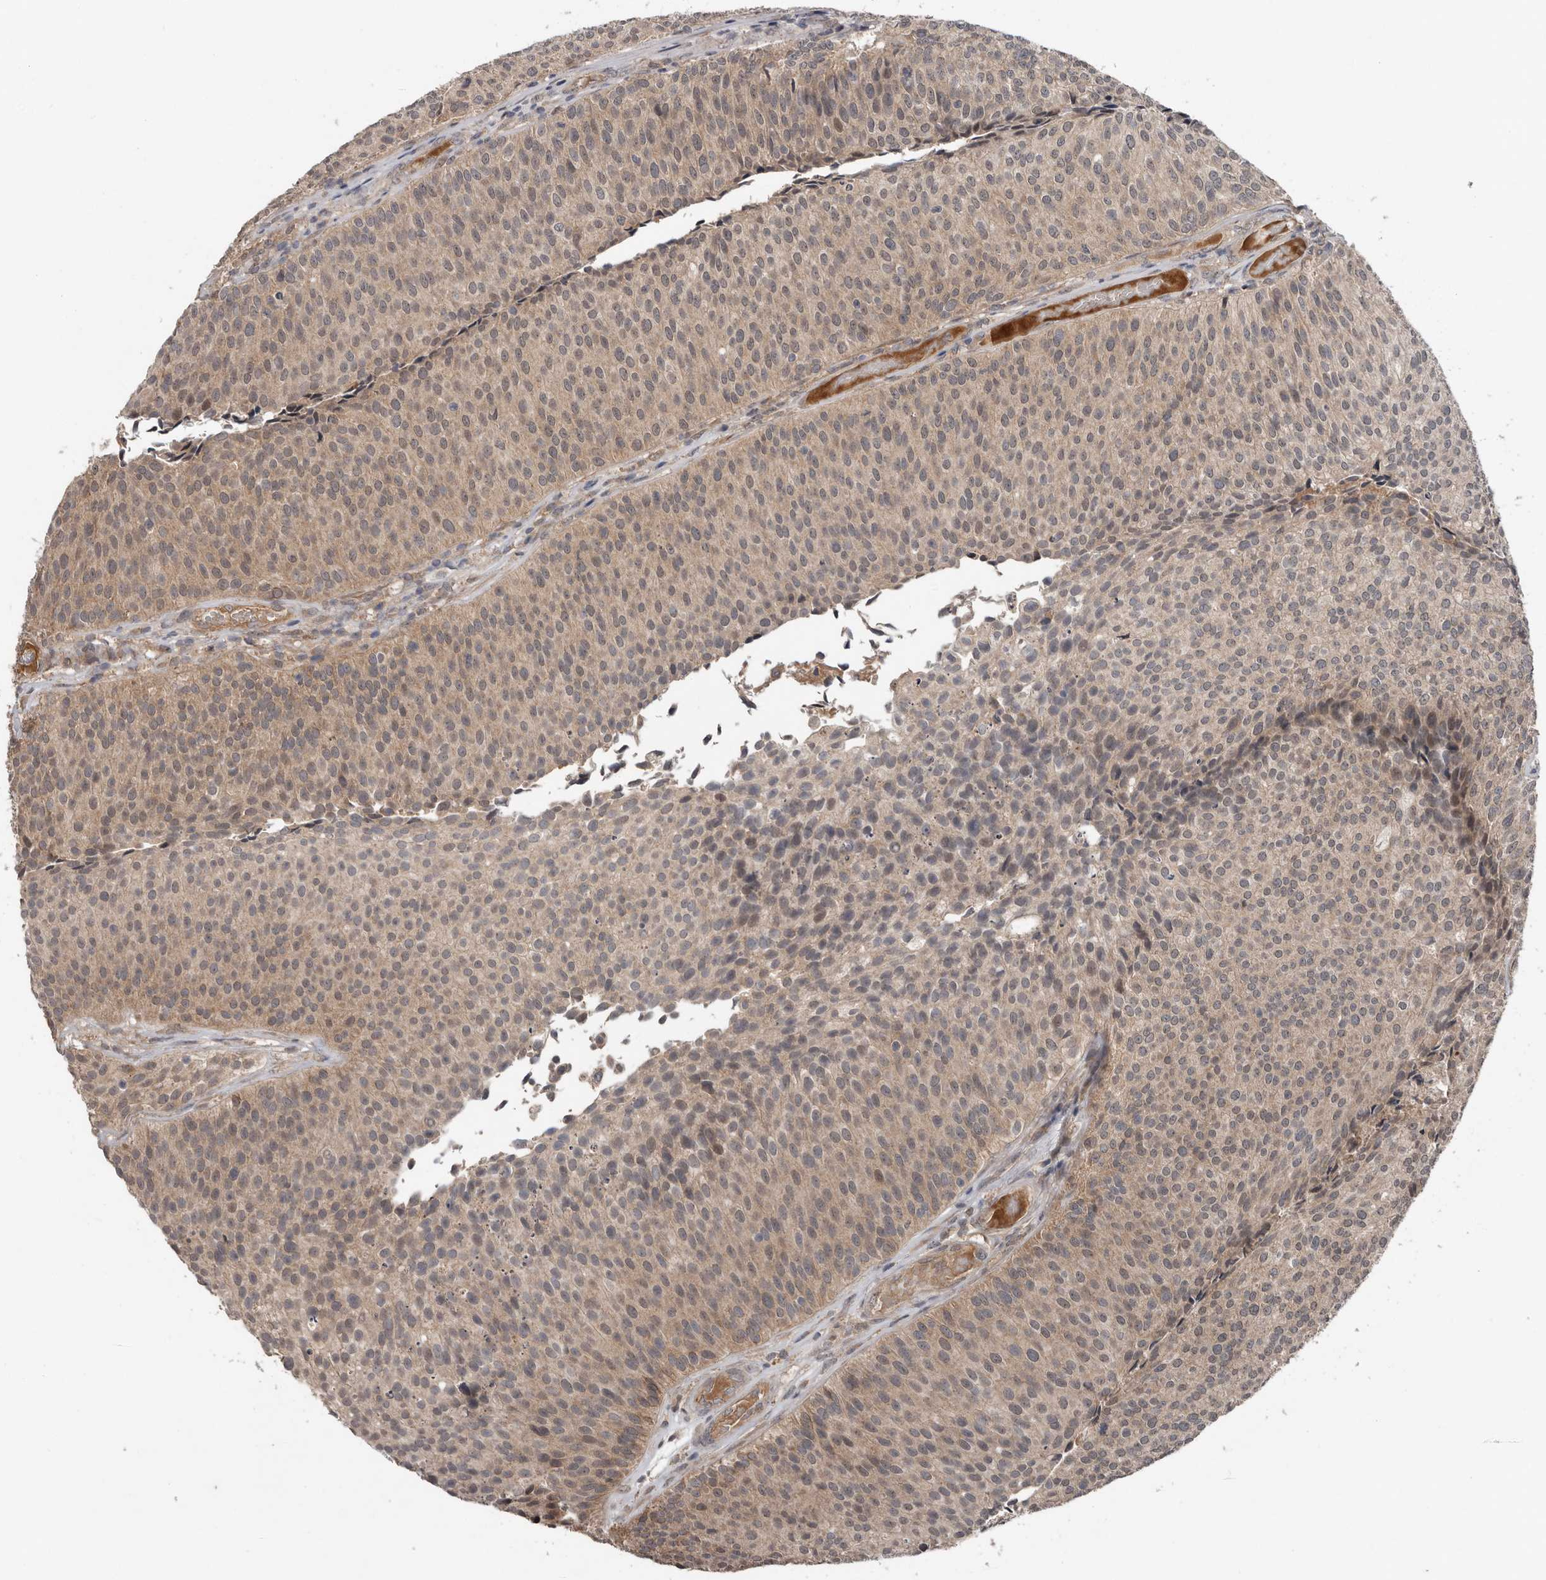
{"staining": {"intensity": "weak", "quantity": "25%-75%", "location": "cytoplasmic/membranous,nuclear"}, "tissue": "urothelial cancer", "cell_type": "Tumor cells", "image_type": "cancer", "snomed": [{"axis": "morphology", "description": "Urothelial carcinoma, Low grade"}, {"axis": "topography", "description": "Urinary bladder"}], "caption": "A brown stain shows weak cytoplasmic/membranous and nuclear staining of a protein in human urothelial cancer tumor cells.", "gene": "DNAJB4", "patient": {"sex": "male", "age": 86}}